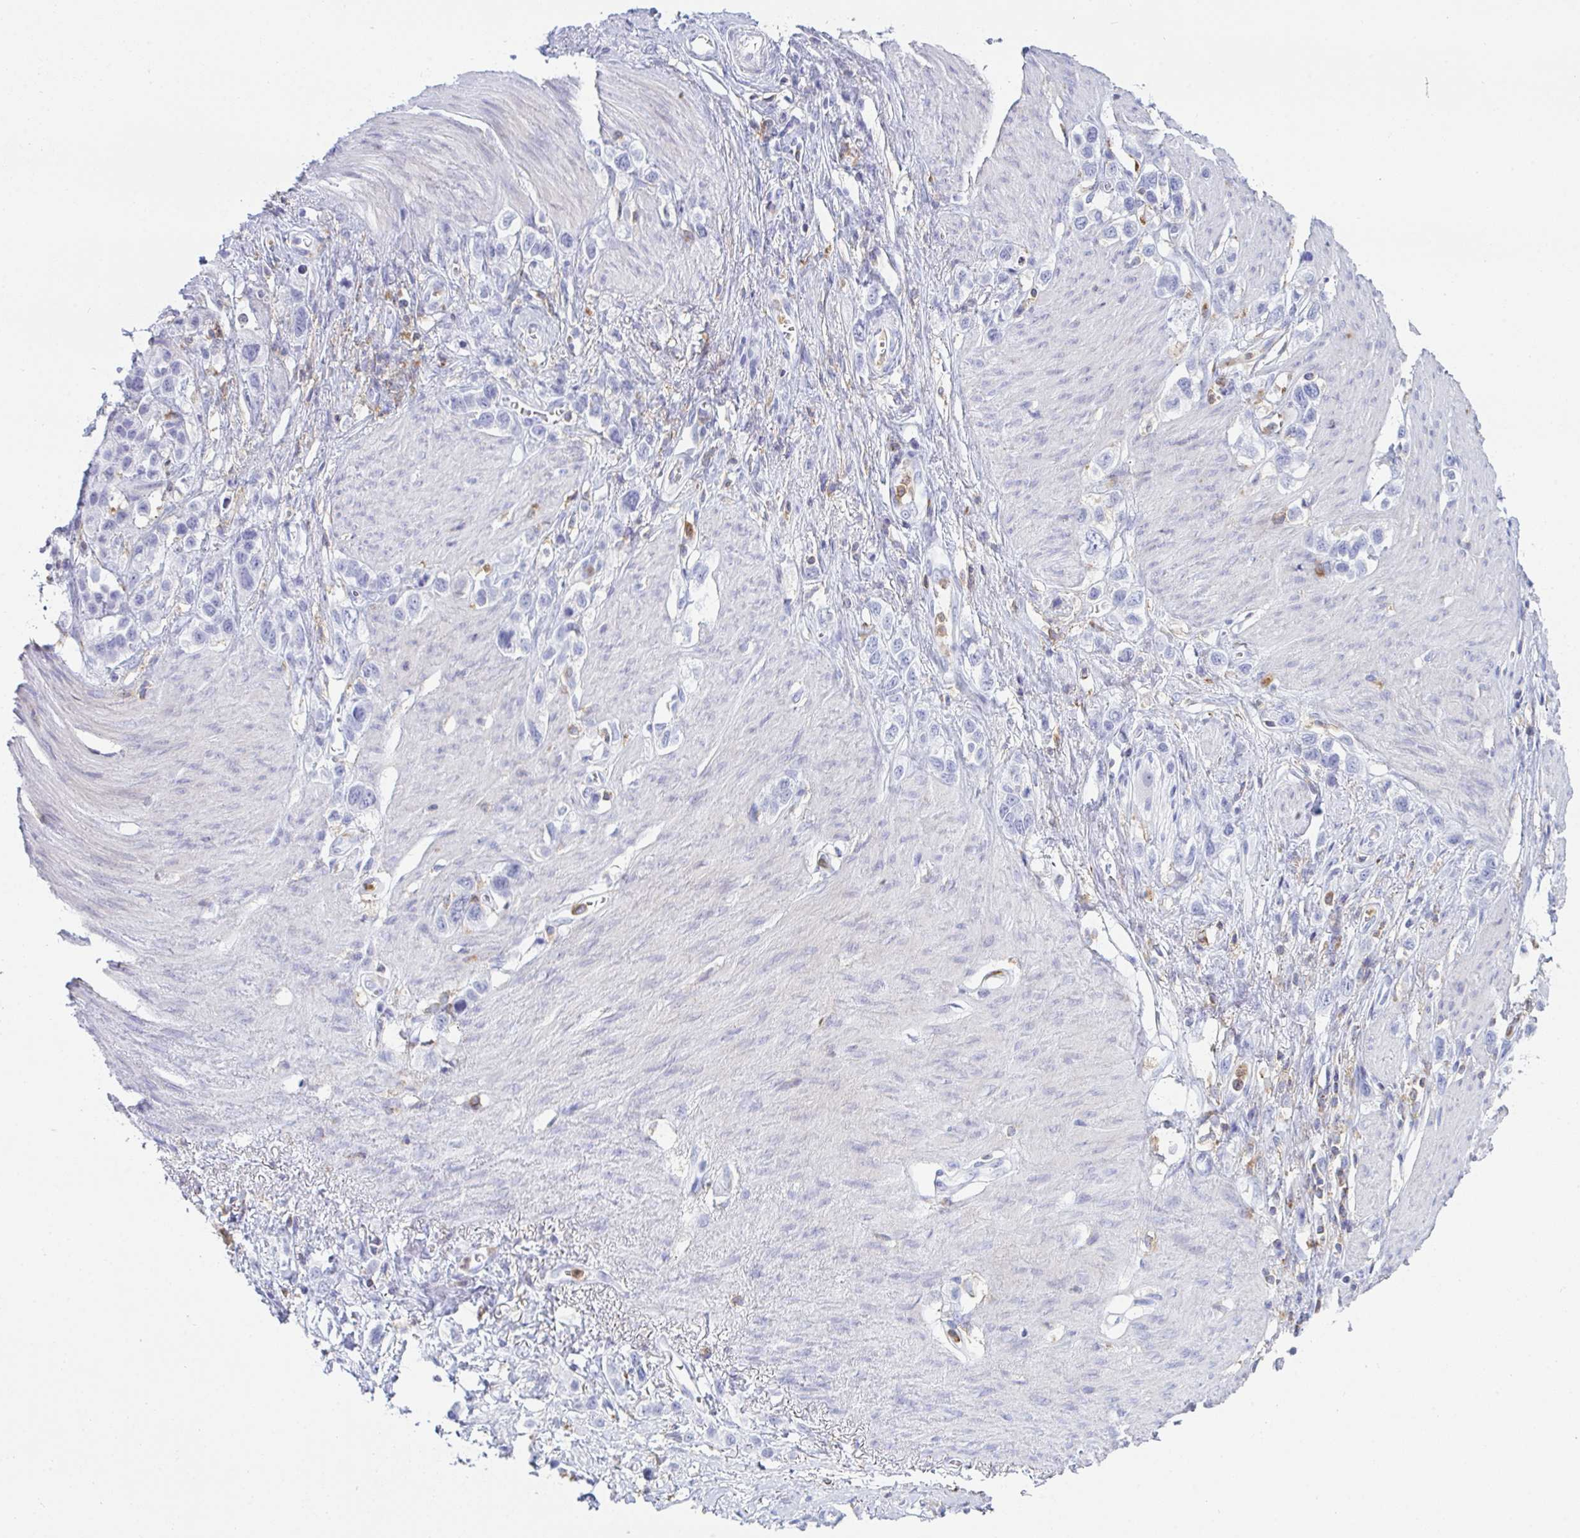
{"staining": {"intensity": "negative", "quantity": "none", "location": "none"}, "tissue": "stomach cancer", "cell_type": "Tumor cells", "image_type": "cancer", "snomed": [{"axis": "morphology", "description": "Adenocarcinoma, NOS"}, {"axis": "topography", "description": "Stomach"}], "caption": "Immunohistochemical staining of adenocarcinoma (stomach) exhibits no significant positivity in tumor cells.", "gene": "MYO1F", "patient": {"sex": "female", "age": 65}}